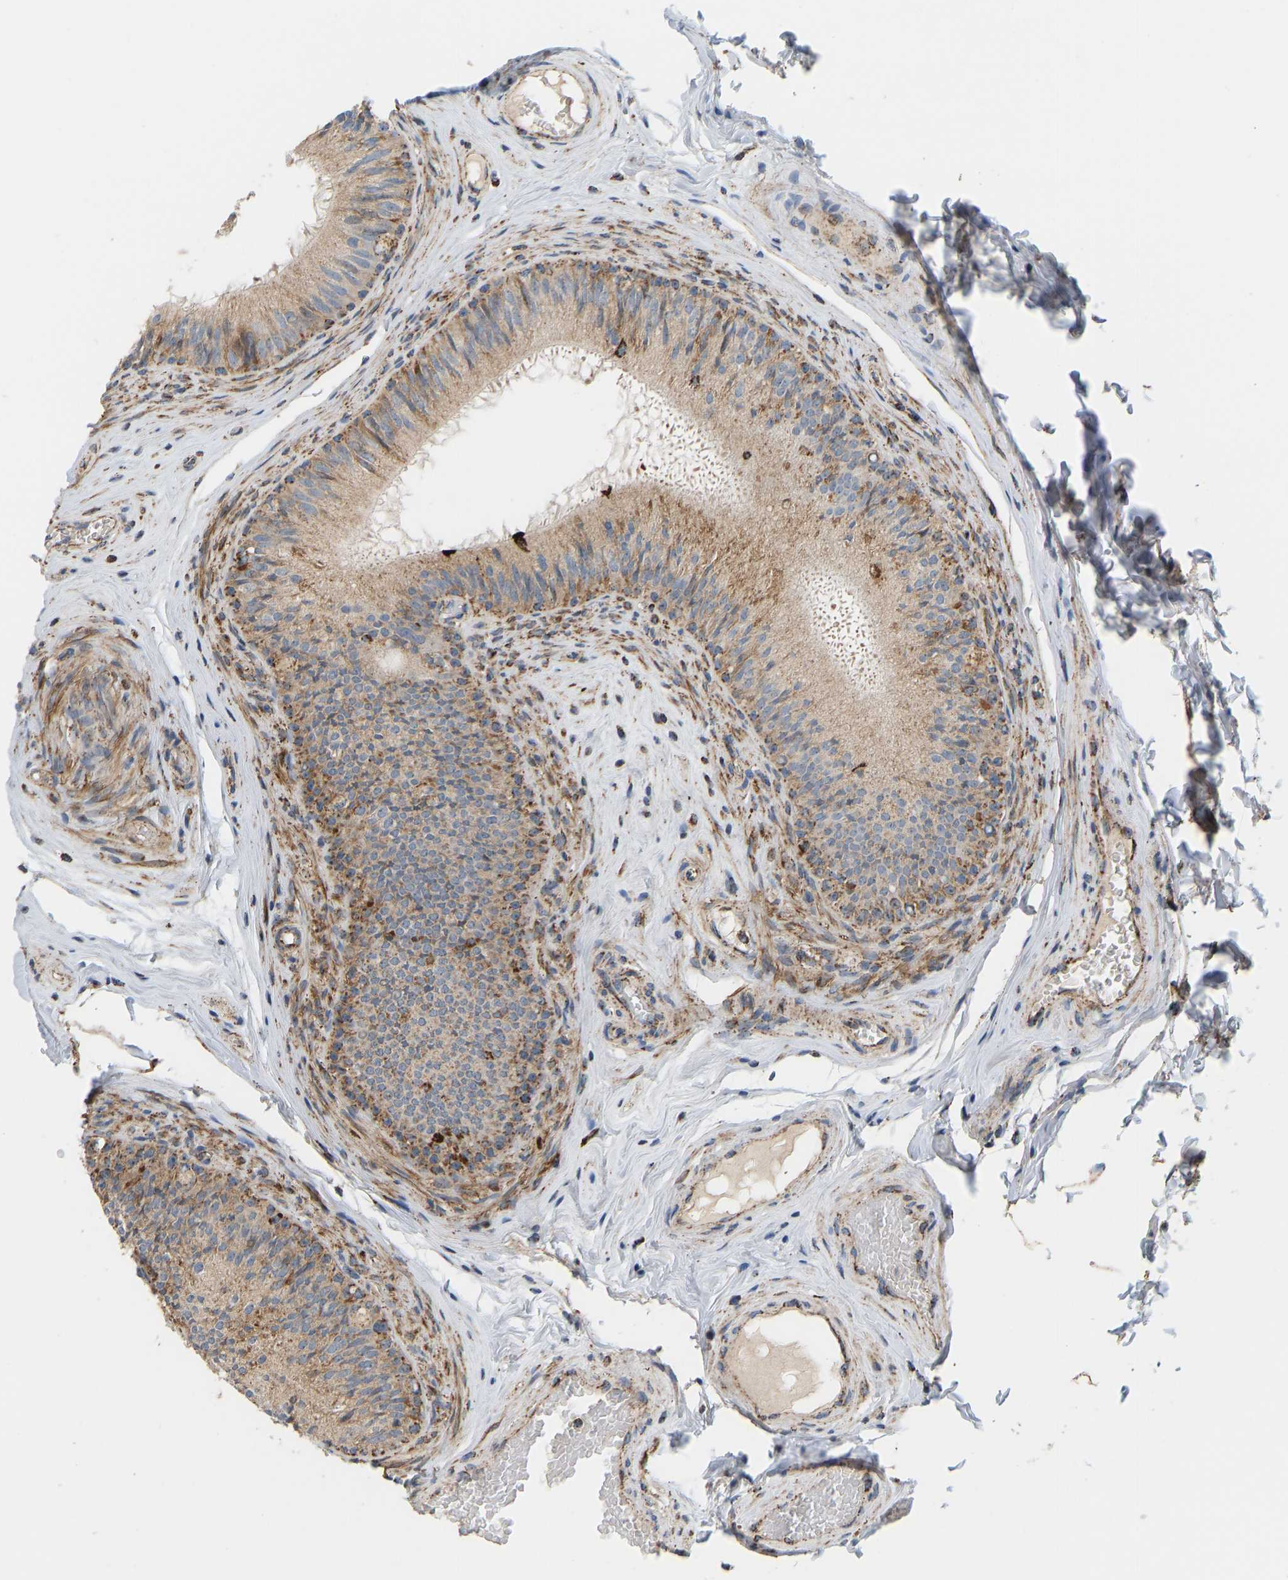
{"staining": {"intensity": "moderate", "quantity": "25%-75%", "location": "cytoplasmic/membranous"}, "tissue": "epididymis", "cell_type": "Glandular cells", "image_type": "normal", "snomed": [{"axis": "morphology", "description": "Normal tissue, NOS"}, {"axis": "topography", "description": "Testis"}, {"axis": "topography", "description": "Epididymis"}], "caption": "A photomicrograph showing moderate cytoplasmic/membranous positivity in approximately 25%-75% of glandular cells in normal epididymis, as visualized by brown immunohistochemical staining.", "gene": "GPSM2", "patient": {"sex": "male", "age": 36}}